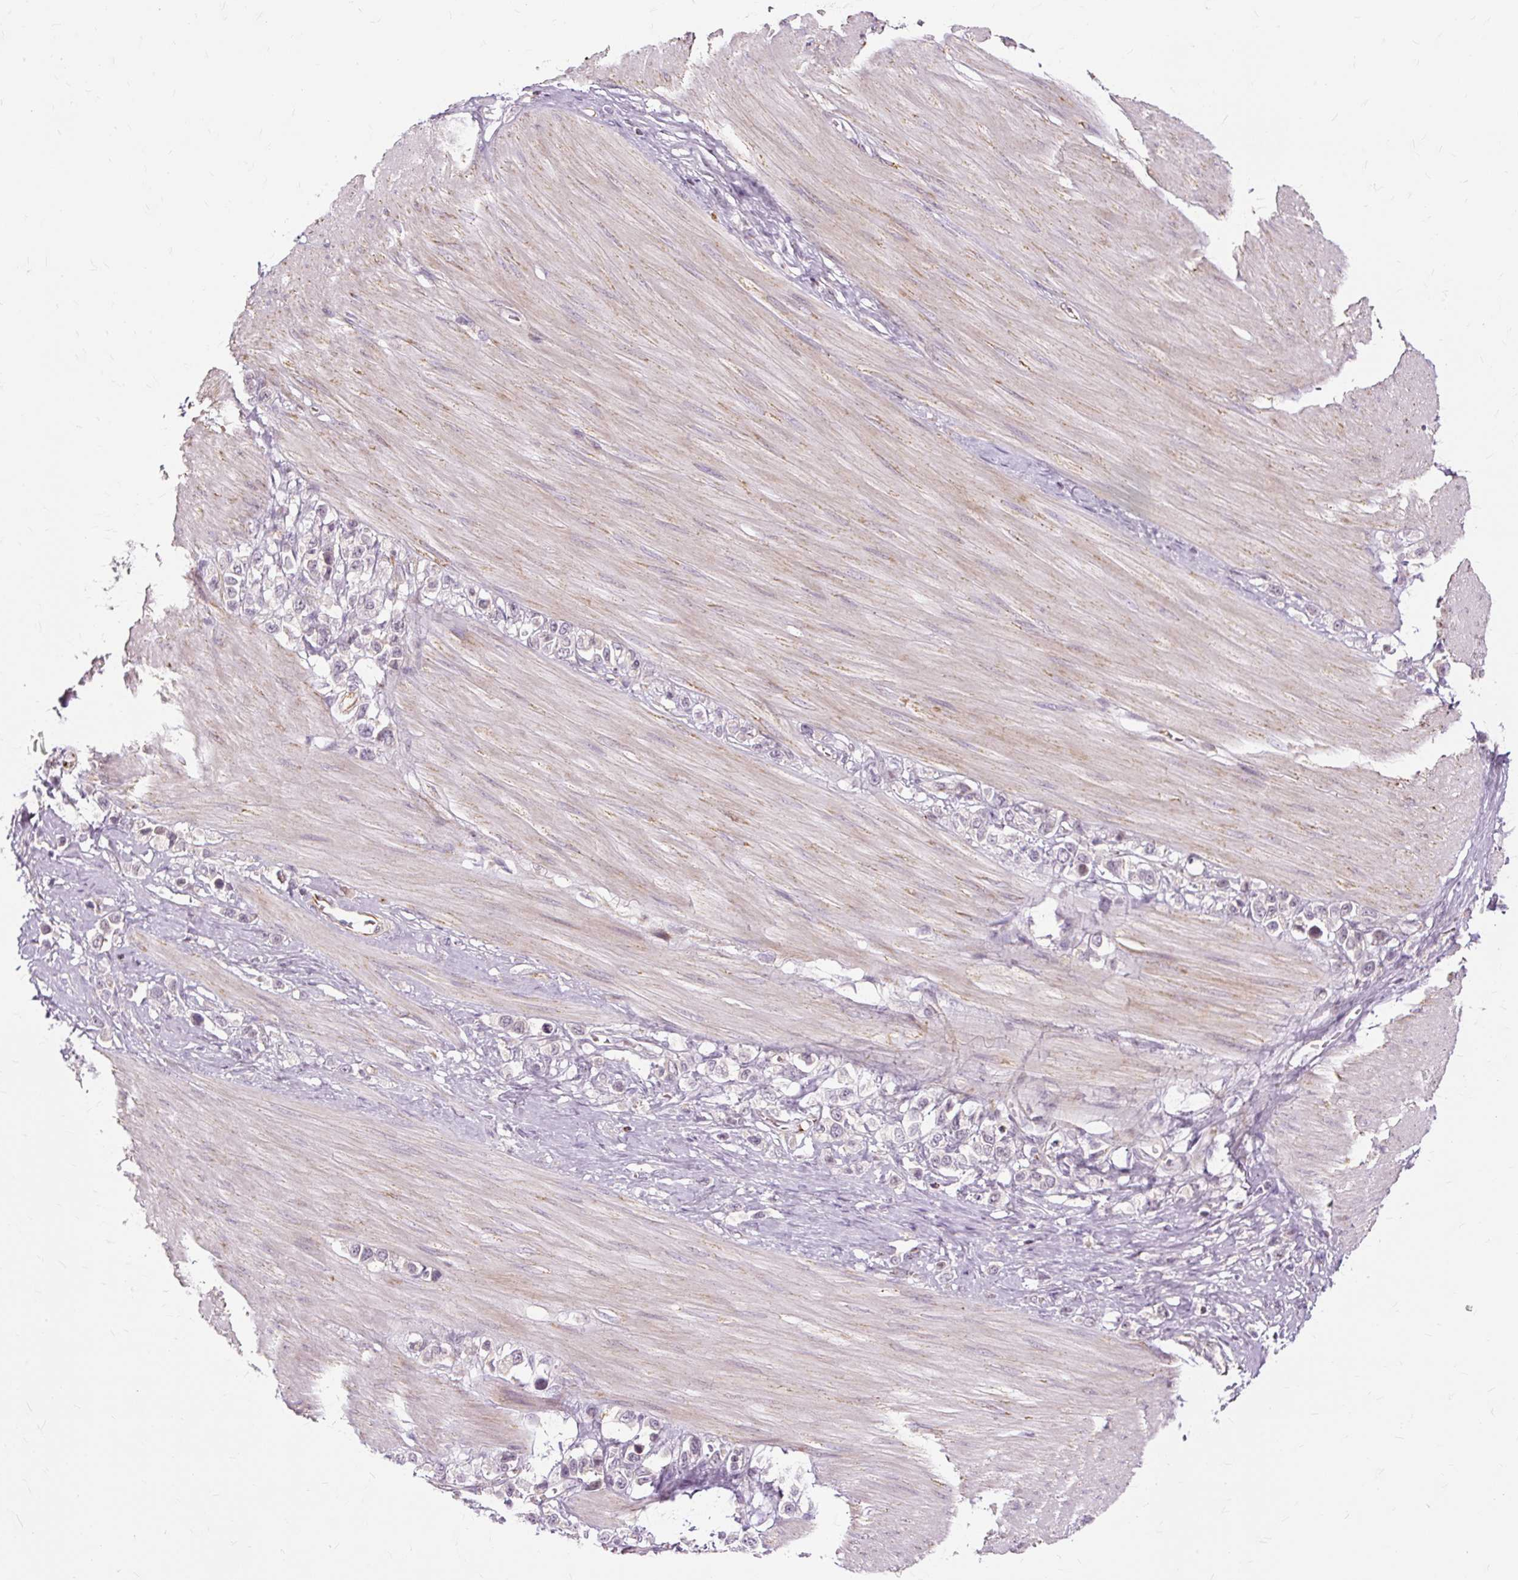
{"staining": {"intensity": "negative", "quantity": "none", "location": "none"}, "tissue": "stomach cancer", "cell_type": "Tumor cells", "image_type": "cancer", "snomed": [{"axis": "morphology", "description": "Adenocarcinoma, NOS"}, {"axis": "topography", "description": "Stomach"}], "caption": "Human stomach cancer (adenocarcinoma) stained for a protein using IHC exhibits no staining in tumor cells.", "gene": "MMACHC", "patient": {"sex": "female", "age": 65}}